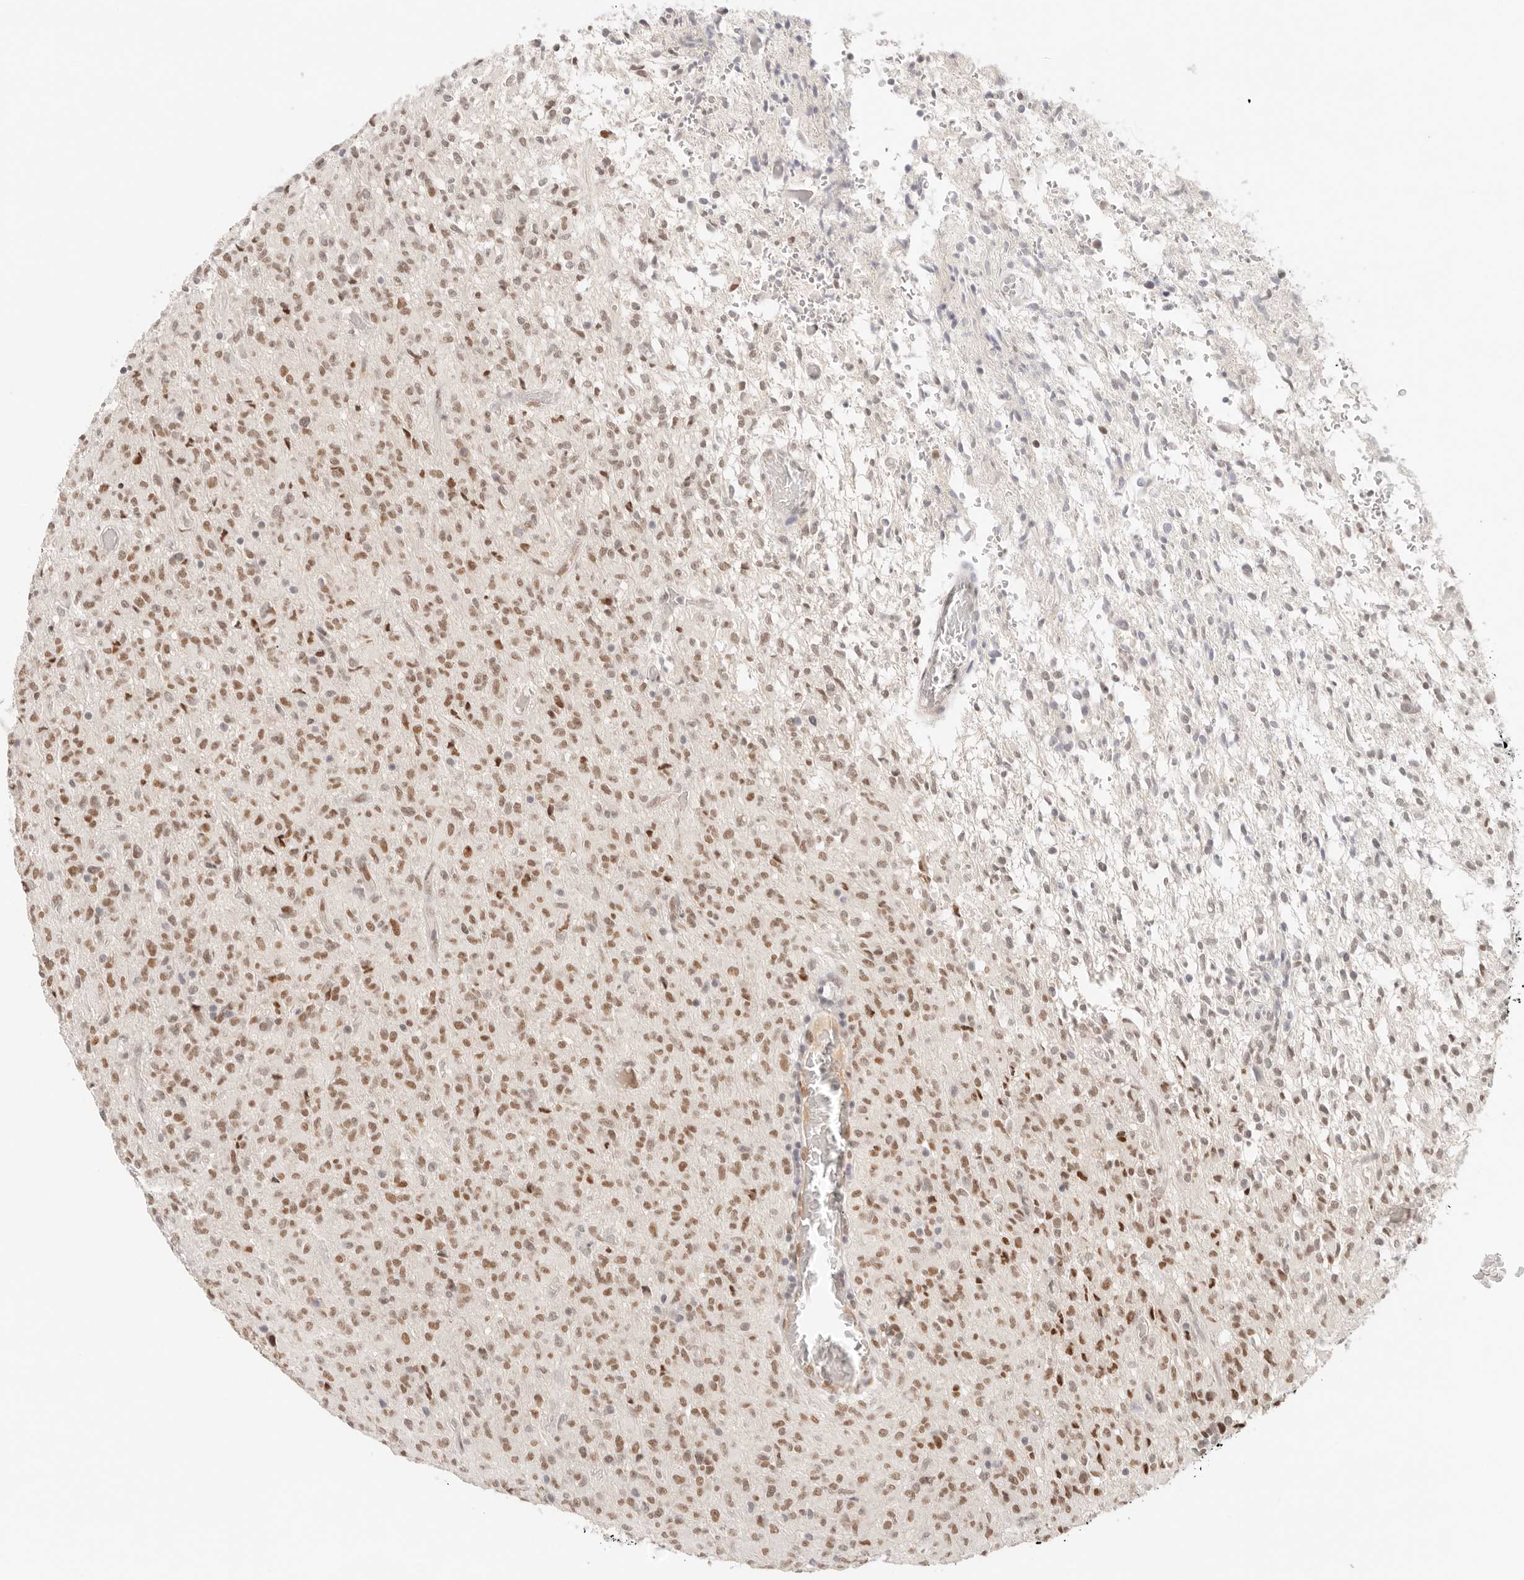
{"staining": {"intensity": "moderate", "quantity": "25%-75%", "location": "nuclear"}, "tissue": "glioma", "cell_type": "Tumor cells", "image_type": "cancer", "snomed": [{"axis": "morphology", "description": "Glioma, malignant, High grade"}, {"axis": "topography", "description": "Brain"}], "caption": "DAB immunohistochemical staining of glioma reveals moderate nuclear protein positivity in about 25%-75% of tumor cells.", "gene": "HOXC5", "patient": {"sex": "female", "age": 57}}